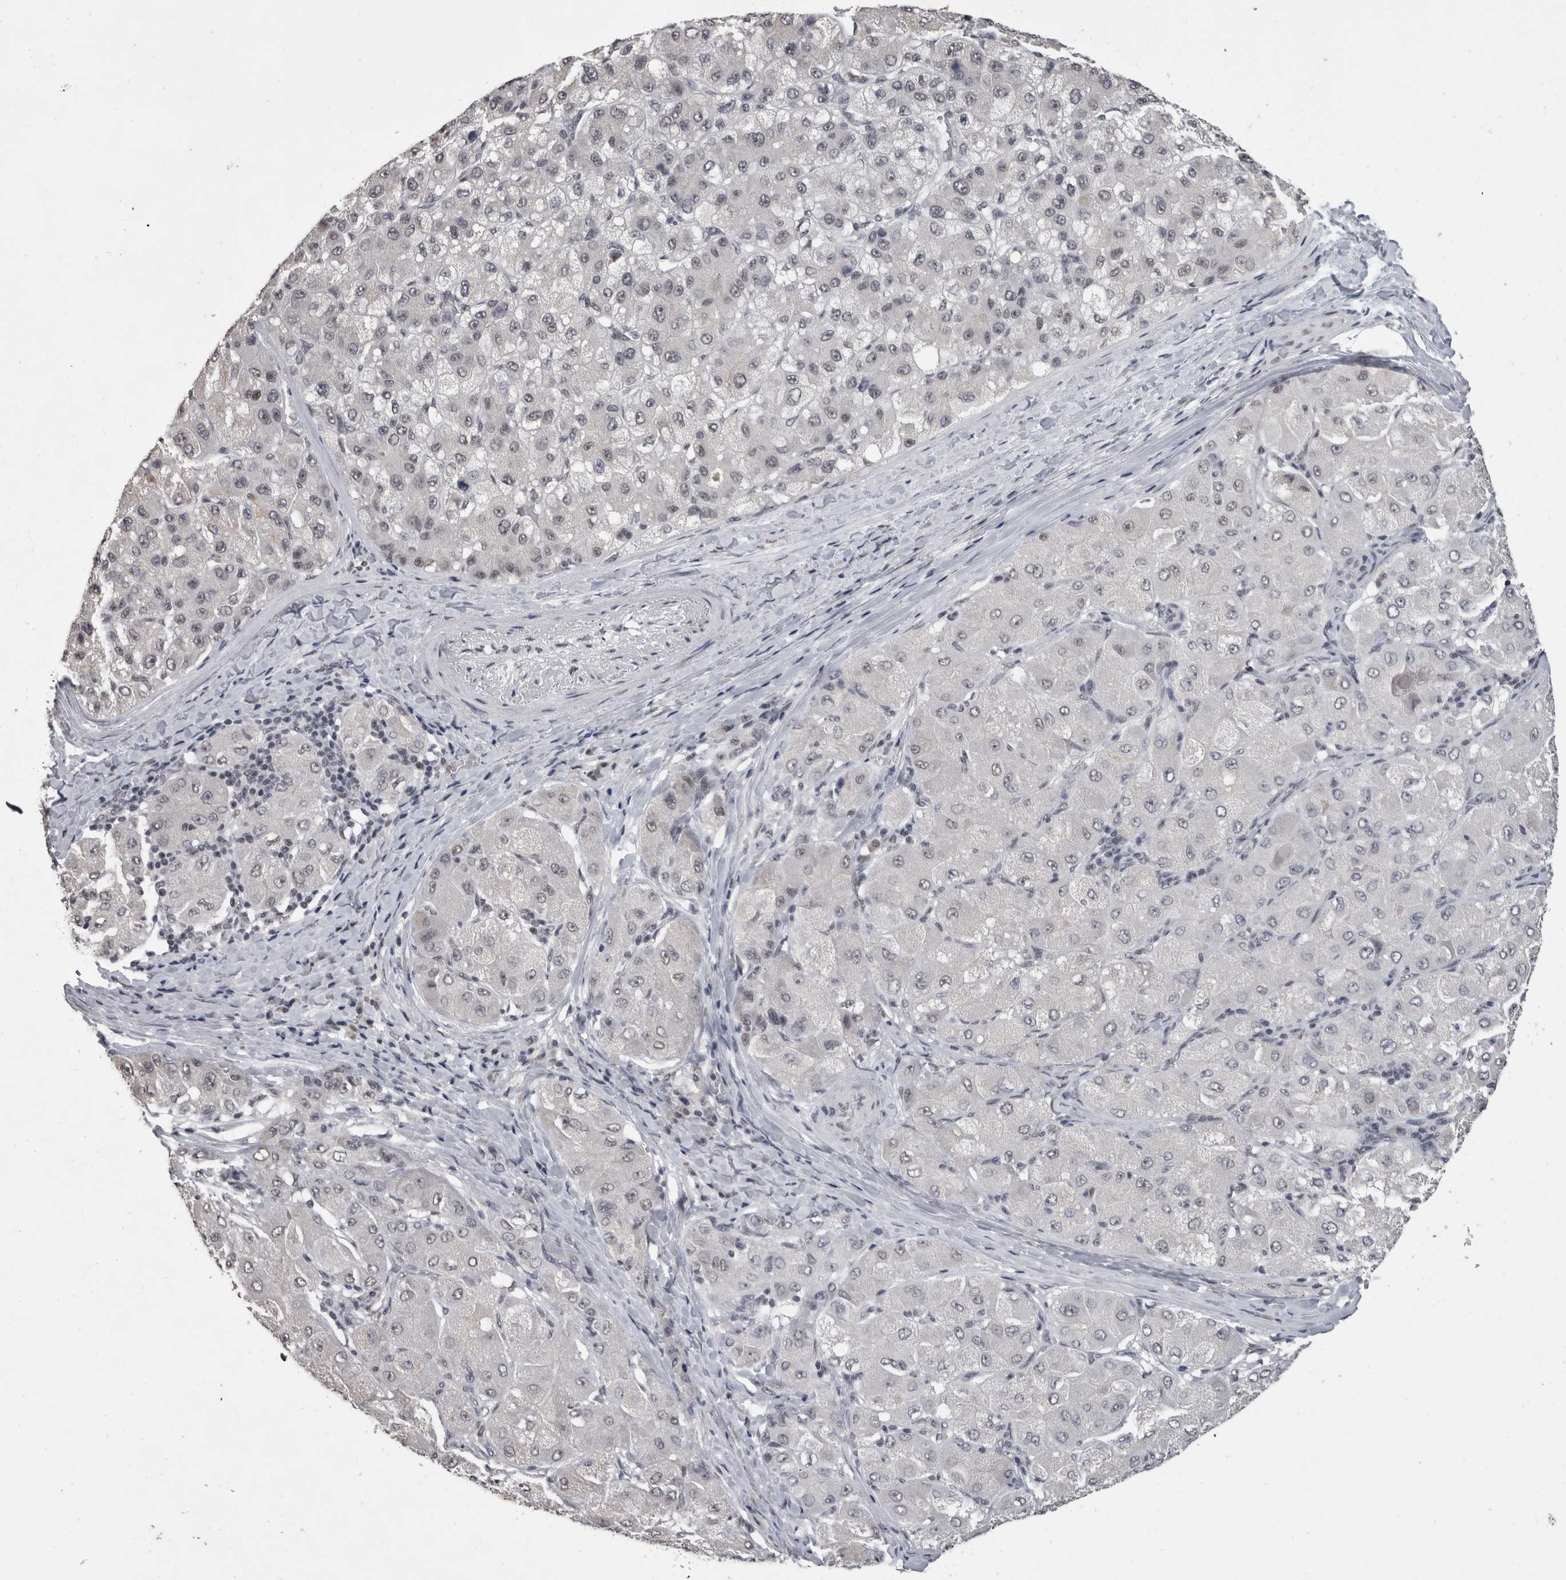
{"staining": {"intensity": "weak", "quantity": "25%-75%", "location": "nuclear"}, "tissue": "liver cancer", "cell_type": "Tumor cells", "image_type": "cancer", "snomed": [{"axis": "morphology", "description": "Carcinoma, Hepatocellular, NOS"}, {"axis": "topography", "description": "Liver"}], "caption": "Immunohistochemical staining of human liver cancer shows low levels of weak nuclear protein staining in about 25%-75% of tumor cells. Immunohistochemistry stains the protein of interest in brown and the nuclei are stained blue.", "gene": "DDX17", "patient": {"sex": "male", "age": 80}}